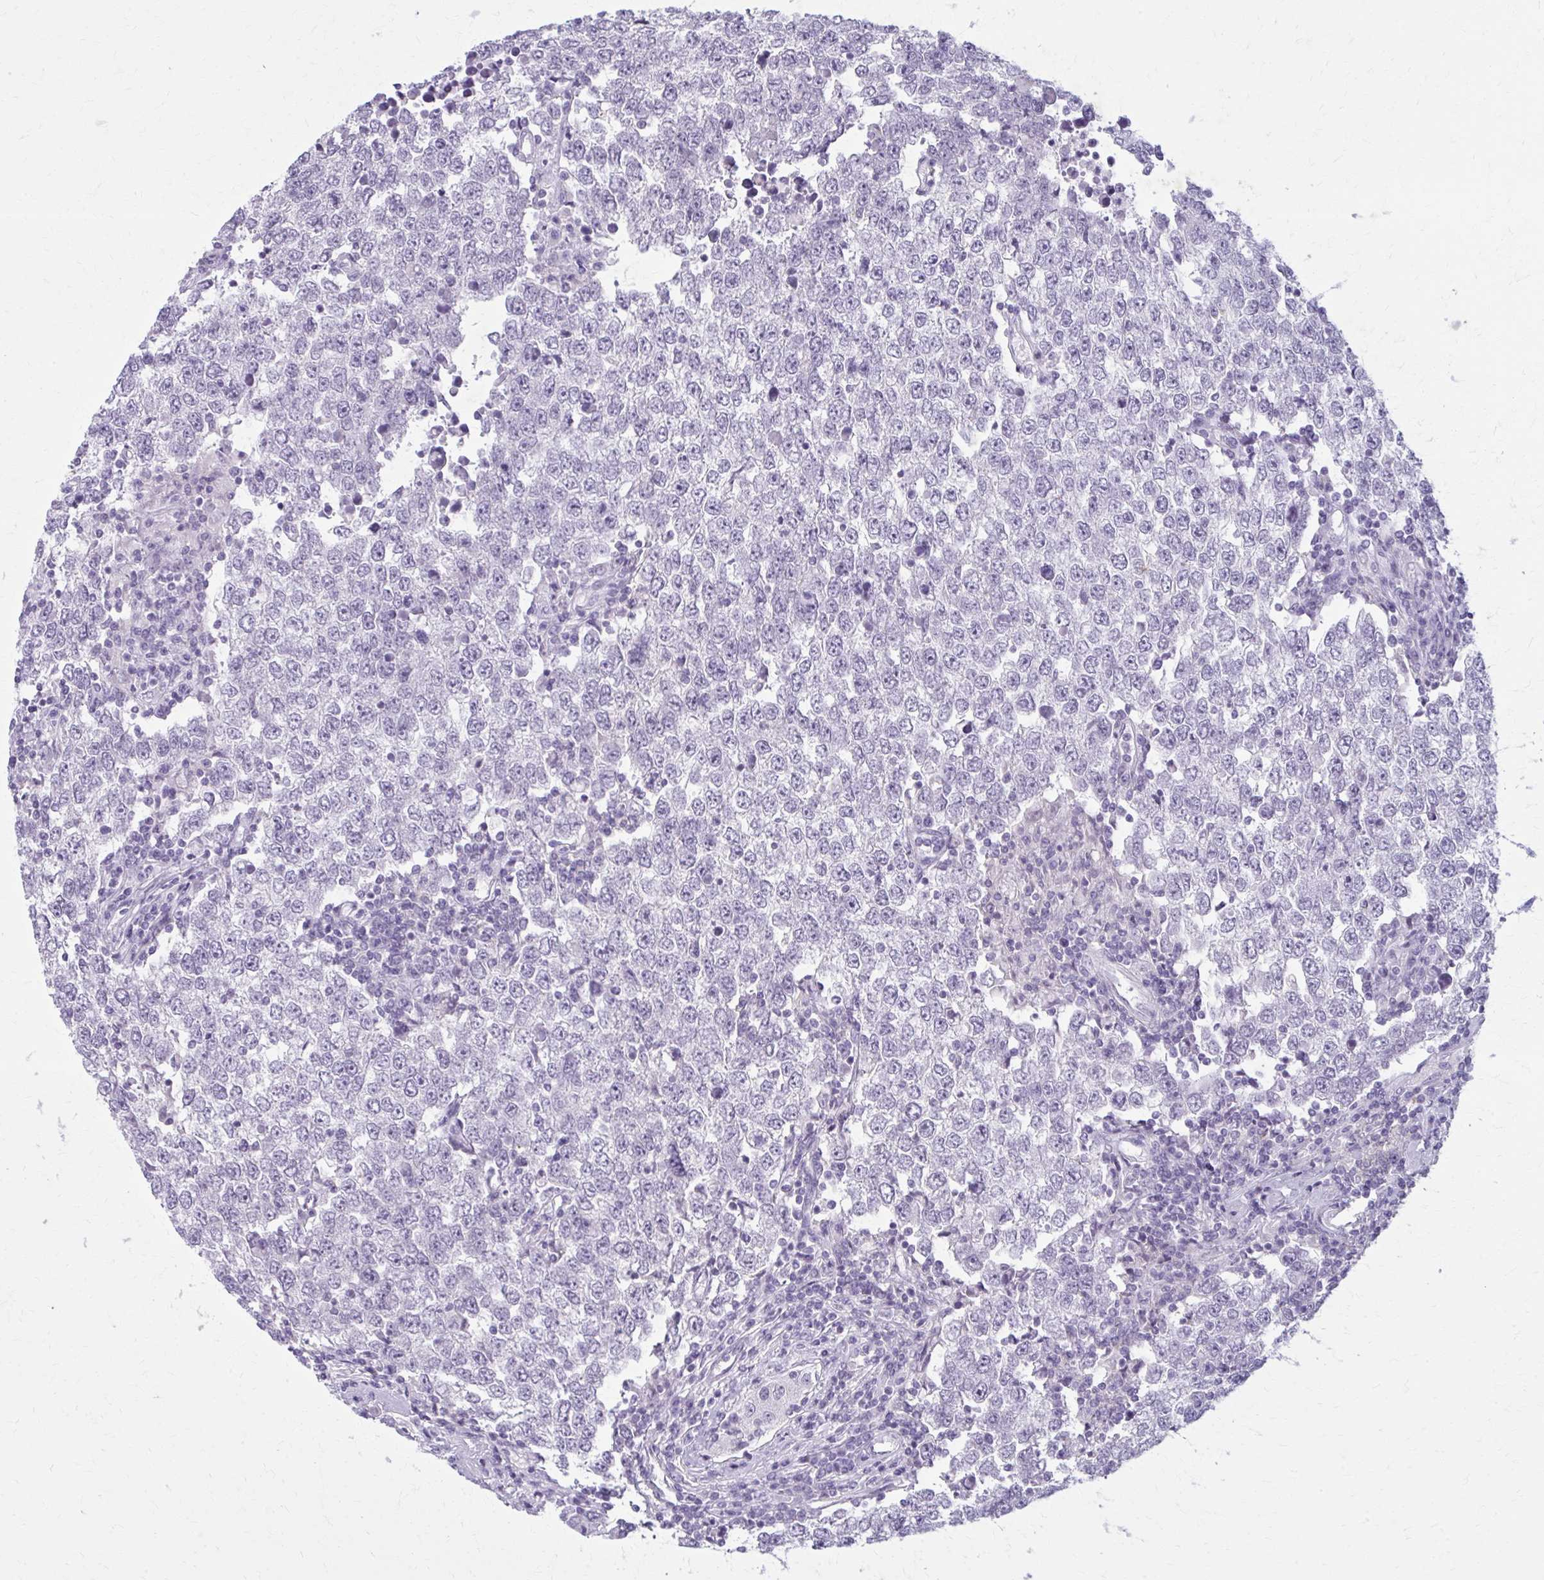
{"staining": {"intensity": "negative", "quantity": "none", "location": "none"}, "tissue": "testis cancer", "cell_type": "Tumor cells", "image_type": "cancer", "snomed": [{"axis": "morphology", "description": "Seminoma, NOS"}, {"axis": "morphology", "description": "Carcinoma, Embryonal, NOS"}, {"axis": "topography", "description": "Testis"}], "caption": "DAB immunohistochemical staining of human testis seminoma reveals no significant staining in tumor cells.", "gene": "CARD9", "patient": {"sex": "male", "age": 28}}